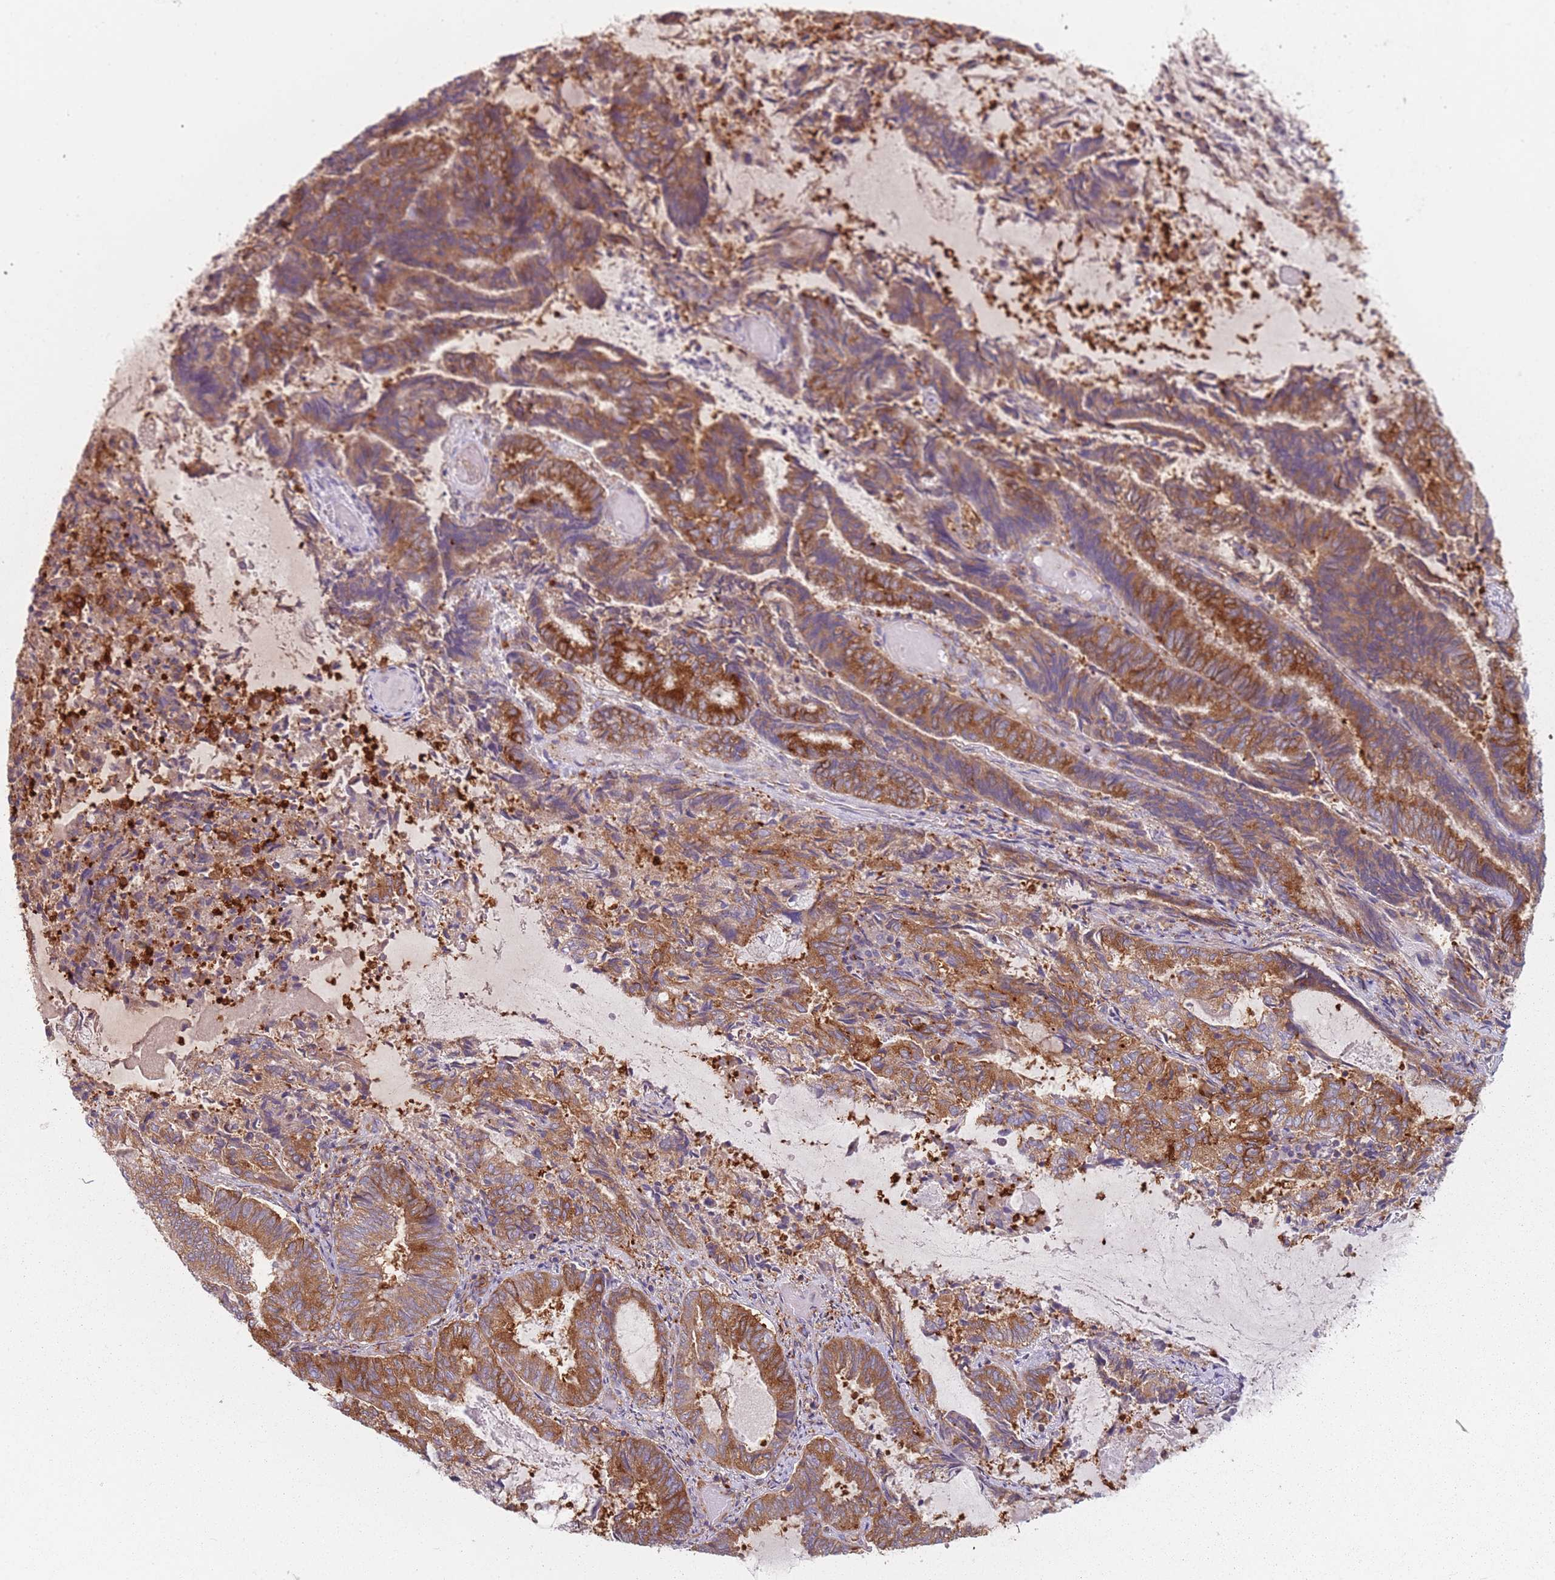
{"staining": {"intensity": "strong", "quantity": "25%-75%", "location": "cytoplasmic/membranous"}, "tissue": "endometrial cancer", "cell_type": "Tumor cells", "image_type": "cancer", "snomed": [{"axis": "morphology", "description": "Adenocarcinoma, NOS"}, {"axis": "topography", "description": "Endometrium"}], "caption": "Adenocarcinoma (endometrial) tissue demonstrates strong cytoplasmic/membranous staining in about 25%-75% of tumor cells Nuclei are stained in blue.", "gene": "TPD52L2", "patient": {"sex": "female", "age": 80}}